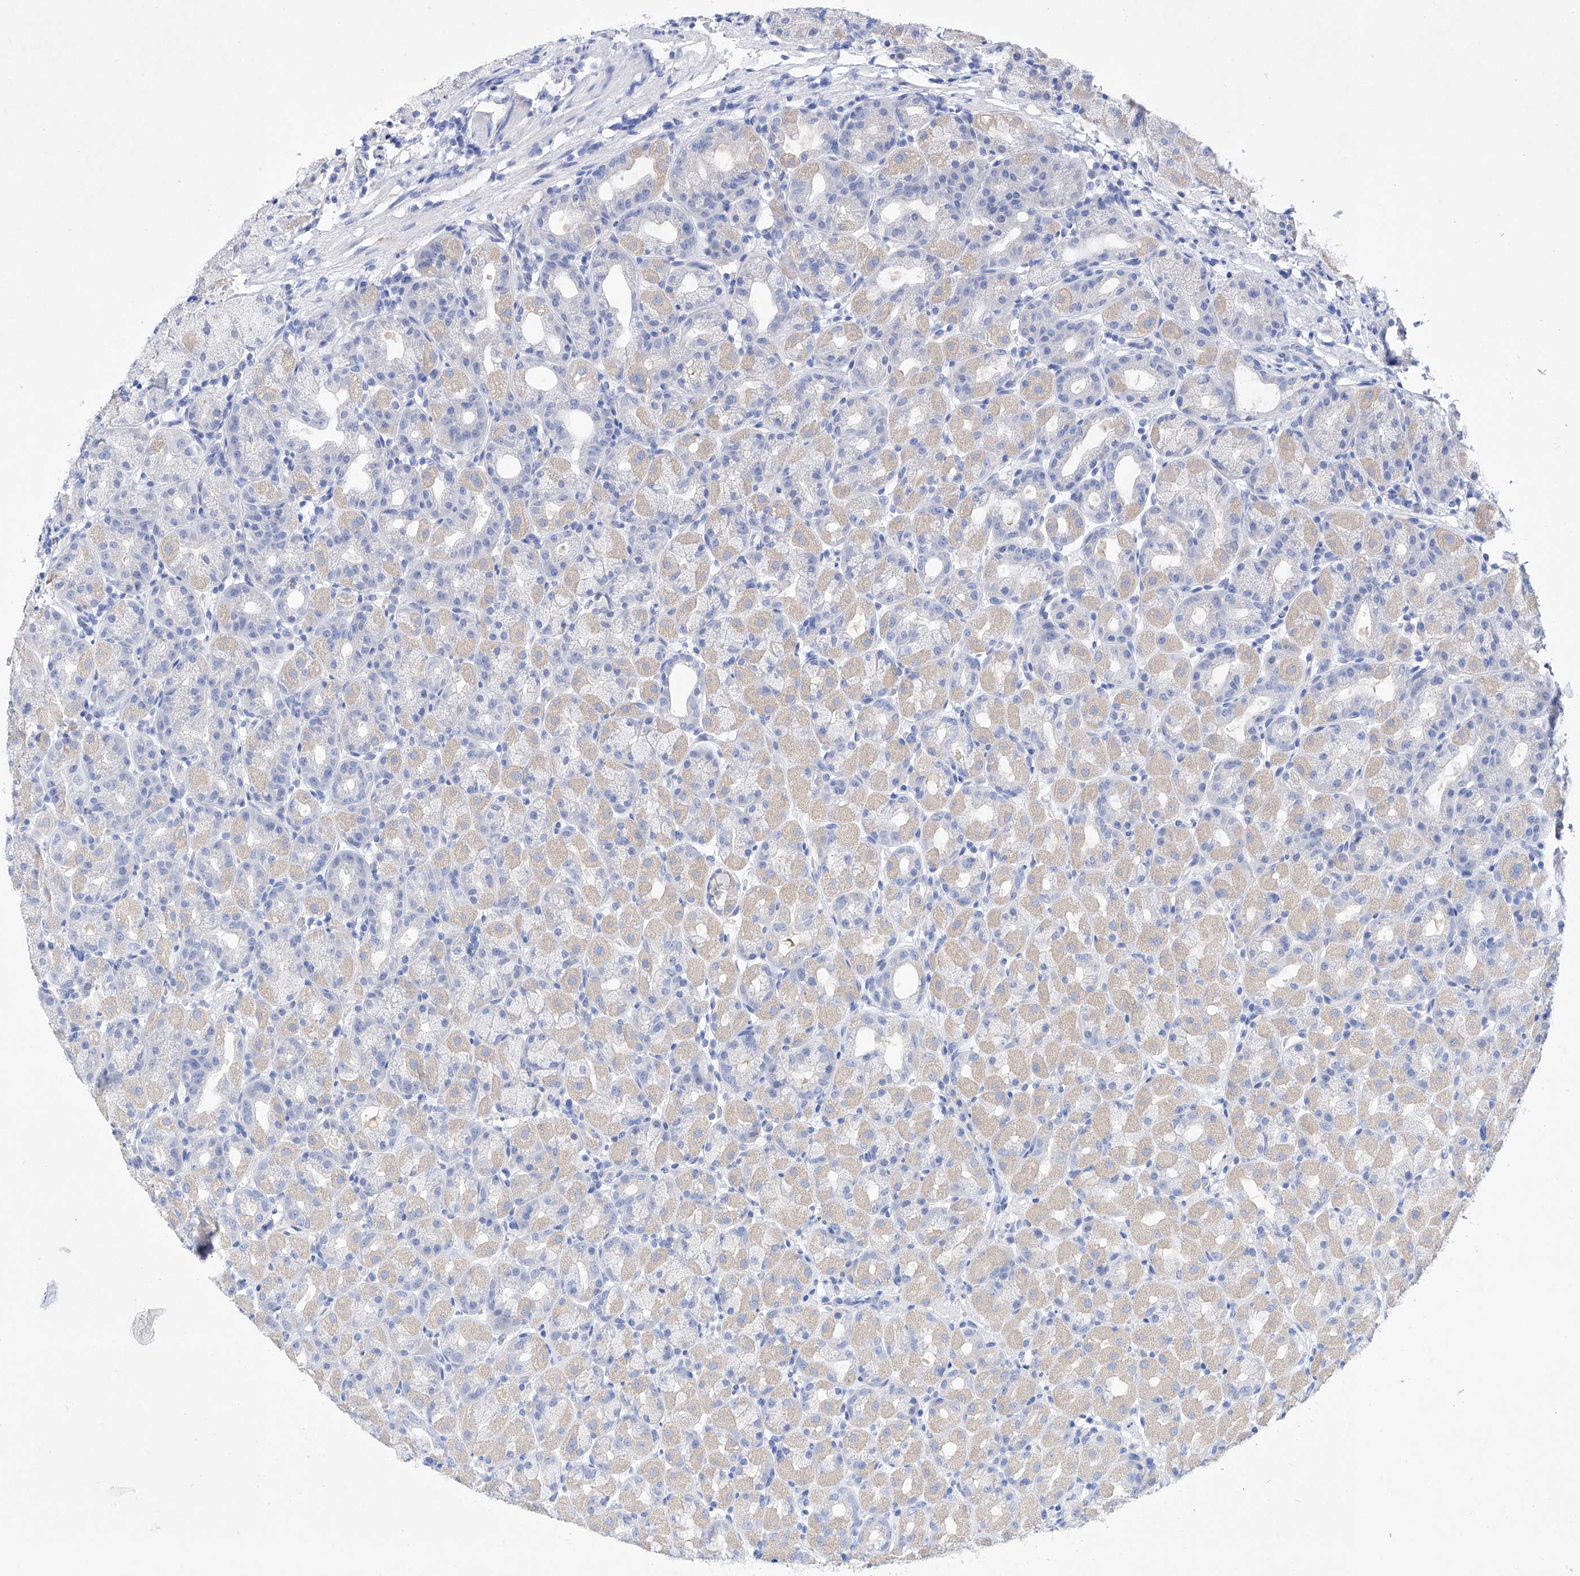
{"staining": {"intensity": "negative", "quantity": "none", "location": "none"}, "tissue": "stomach", "cell_type": "Glandular cells", "image_type": "normal", "snomed": [{"axis": "morphology", "description": "Normal tissue, NOS"}, {"axis": "topography", "description": "Stomach, upper"}], "caption": "Stomach was stained to show a protein in brown. There is no significant positivity in glandular cells. (DAB (3,3'-diaminobenzidine) immunohistochemistry visualized using brightfield microscopy, high magnification).", "gene": "LURAP1", "patient": {"sex": "male", "age": 68}}